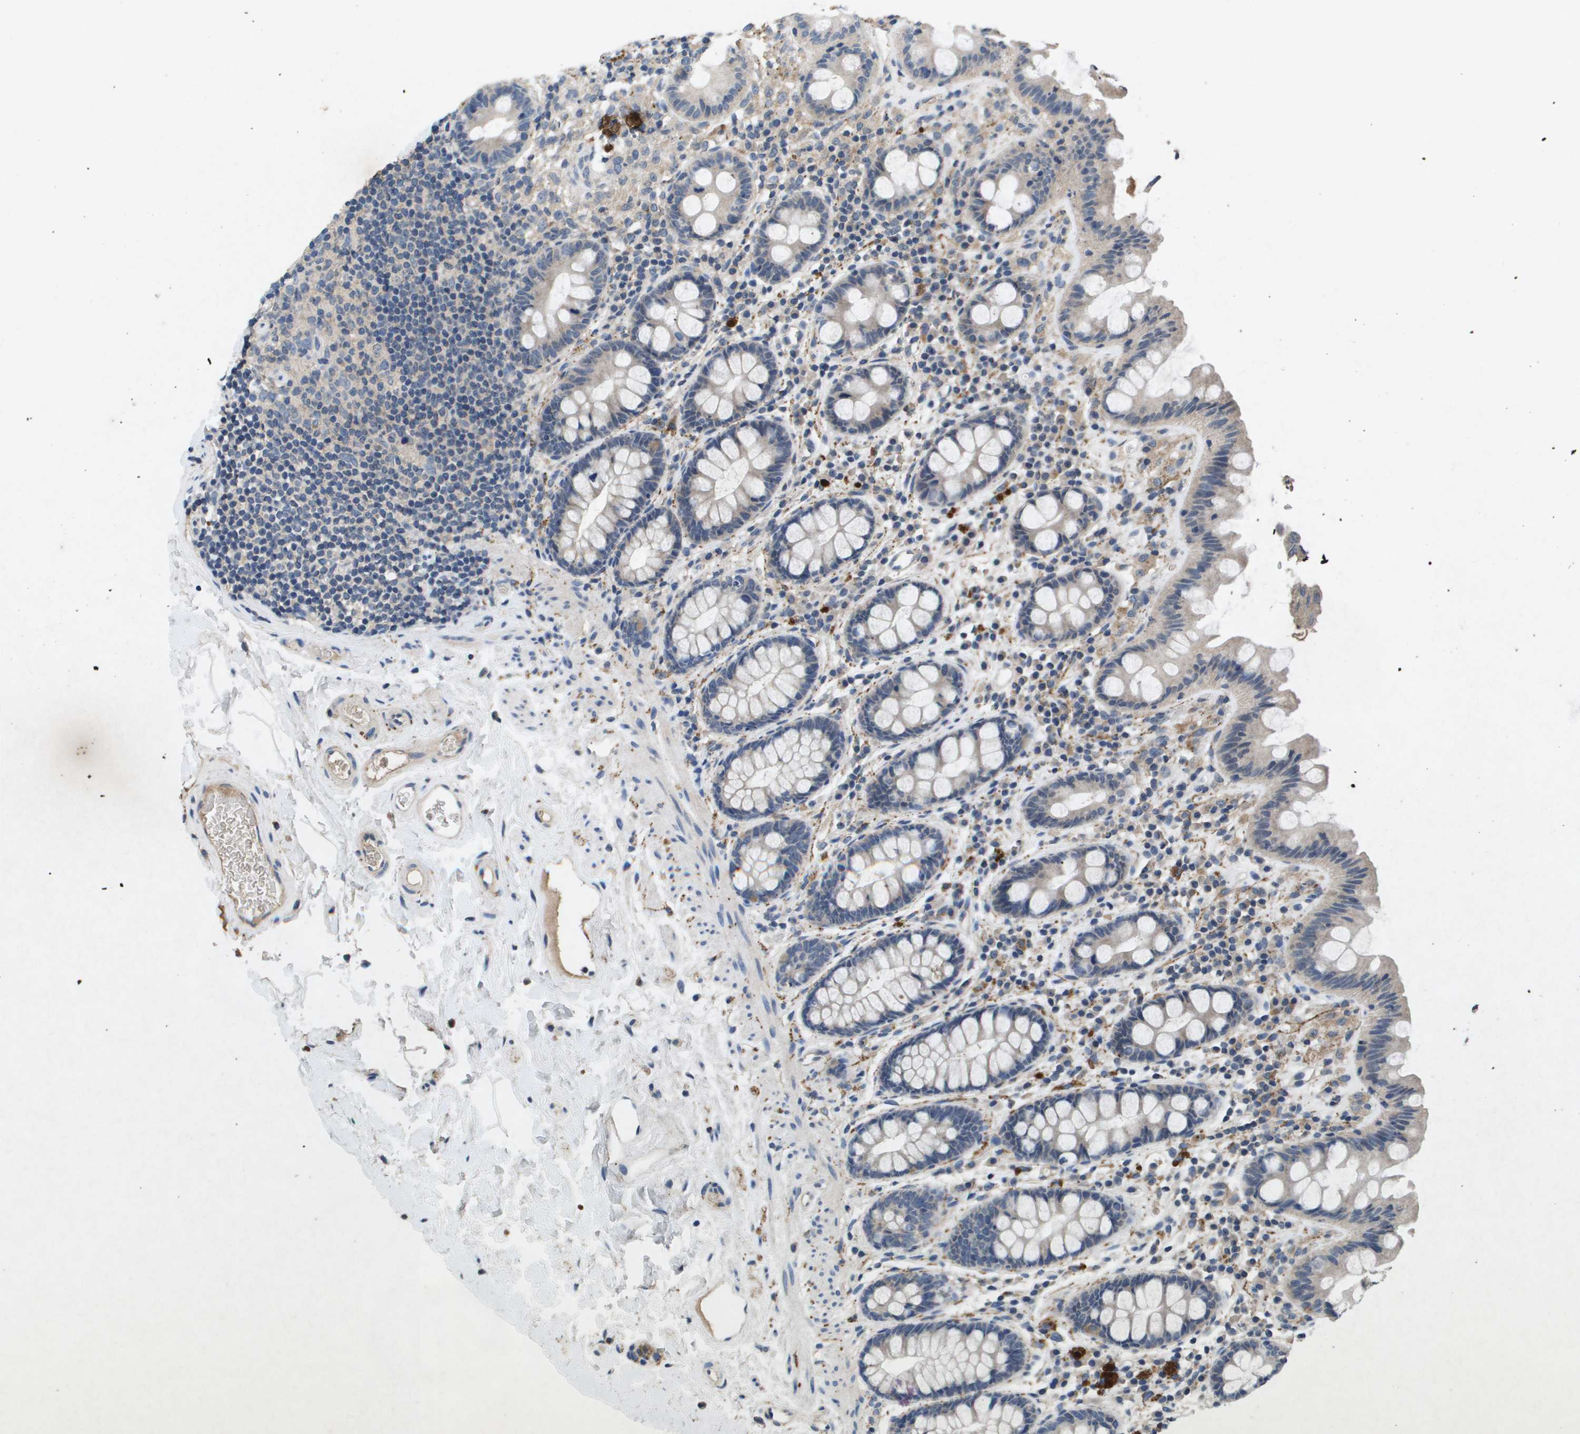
{"staining": {"intensity": "negative", "quantity": "none", "location": "none"}, "tissue": "colon", "cell_type": "Endothelial cells", "image_type": "normal", "snomed": [{"axis": "morphology", "description": "Normal tissue, NOS"}, {"axis": "topography", "description": "Colon"}], "caption": "Colon was stained to show a protein in brown. There is no significant expression in endothelial cells. (Brightfield microscopy of DAB immunohistochemistry (IHC) at high magnification).", "gene": "PROC", "patient": {"sex": "female", "age": 80}}